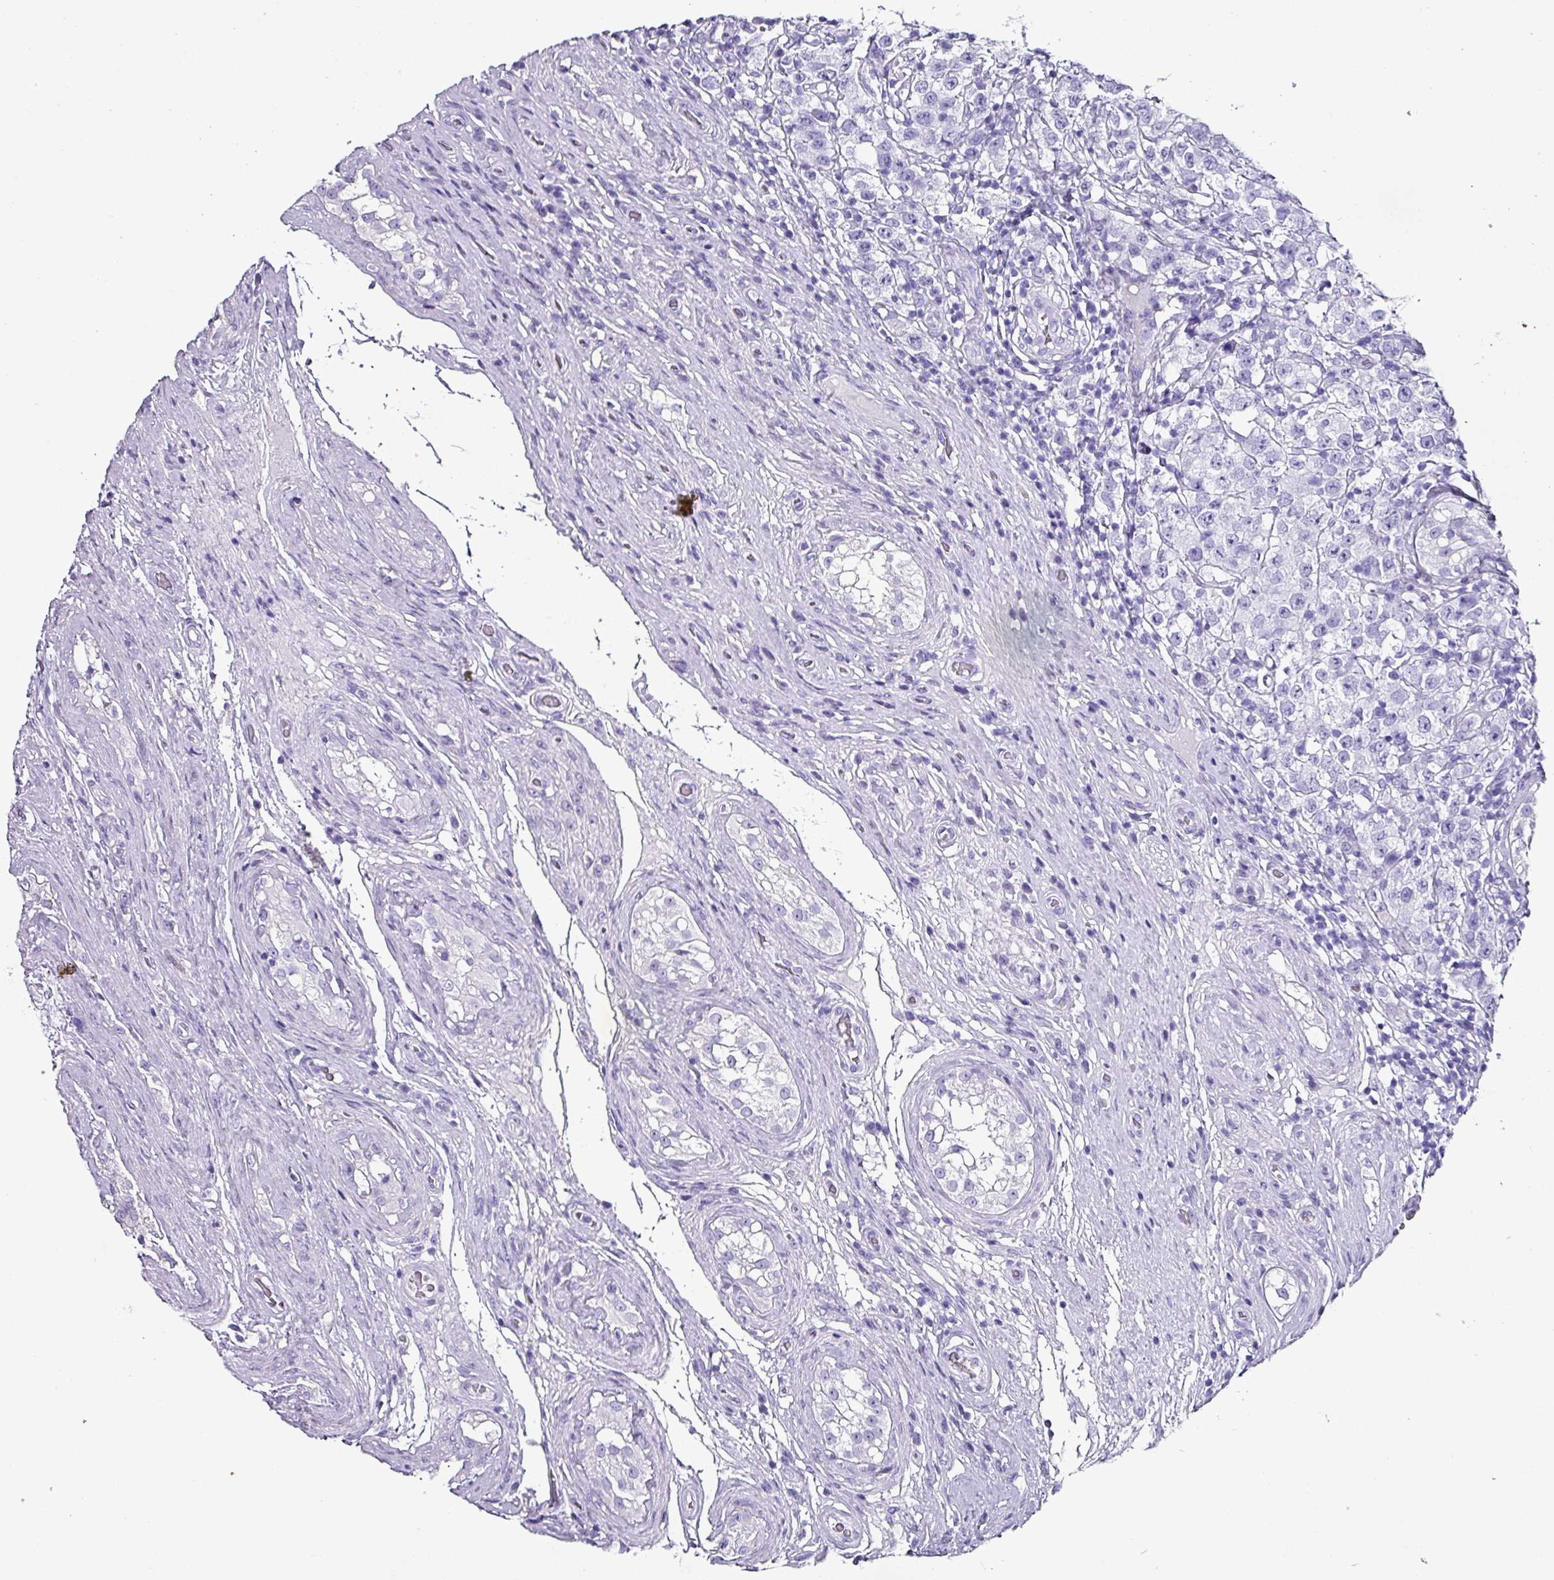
{"staining": {"intensity": "negative", "quantity": "none", "location": "none"}, "tissue": "testis cancer", "cell_type": "Tumor cells", "image_type": "cancer", "snomed": [{"axis": "morphology", "description": "Seminoma, NOS"}, {"axis": "morphology", "description": "Carcinoma, Embryonal, NOS"}, {"axis": "topography", "description": "Testis"}], "caption": "This is a micrograph of immunohistochemistry staining of testis seminoma, which shows no positivity in tumor cells.", "gene": "KRT6C", "patient": {"sex": "male", "age": 41}}